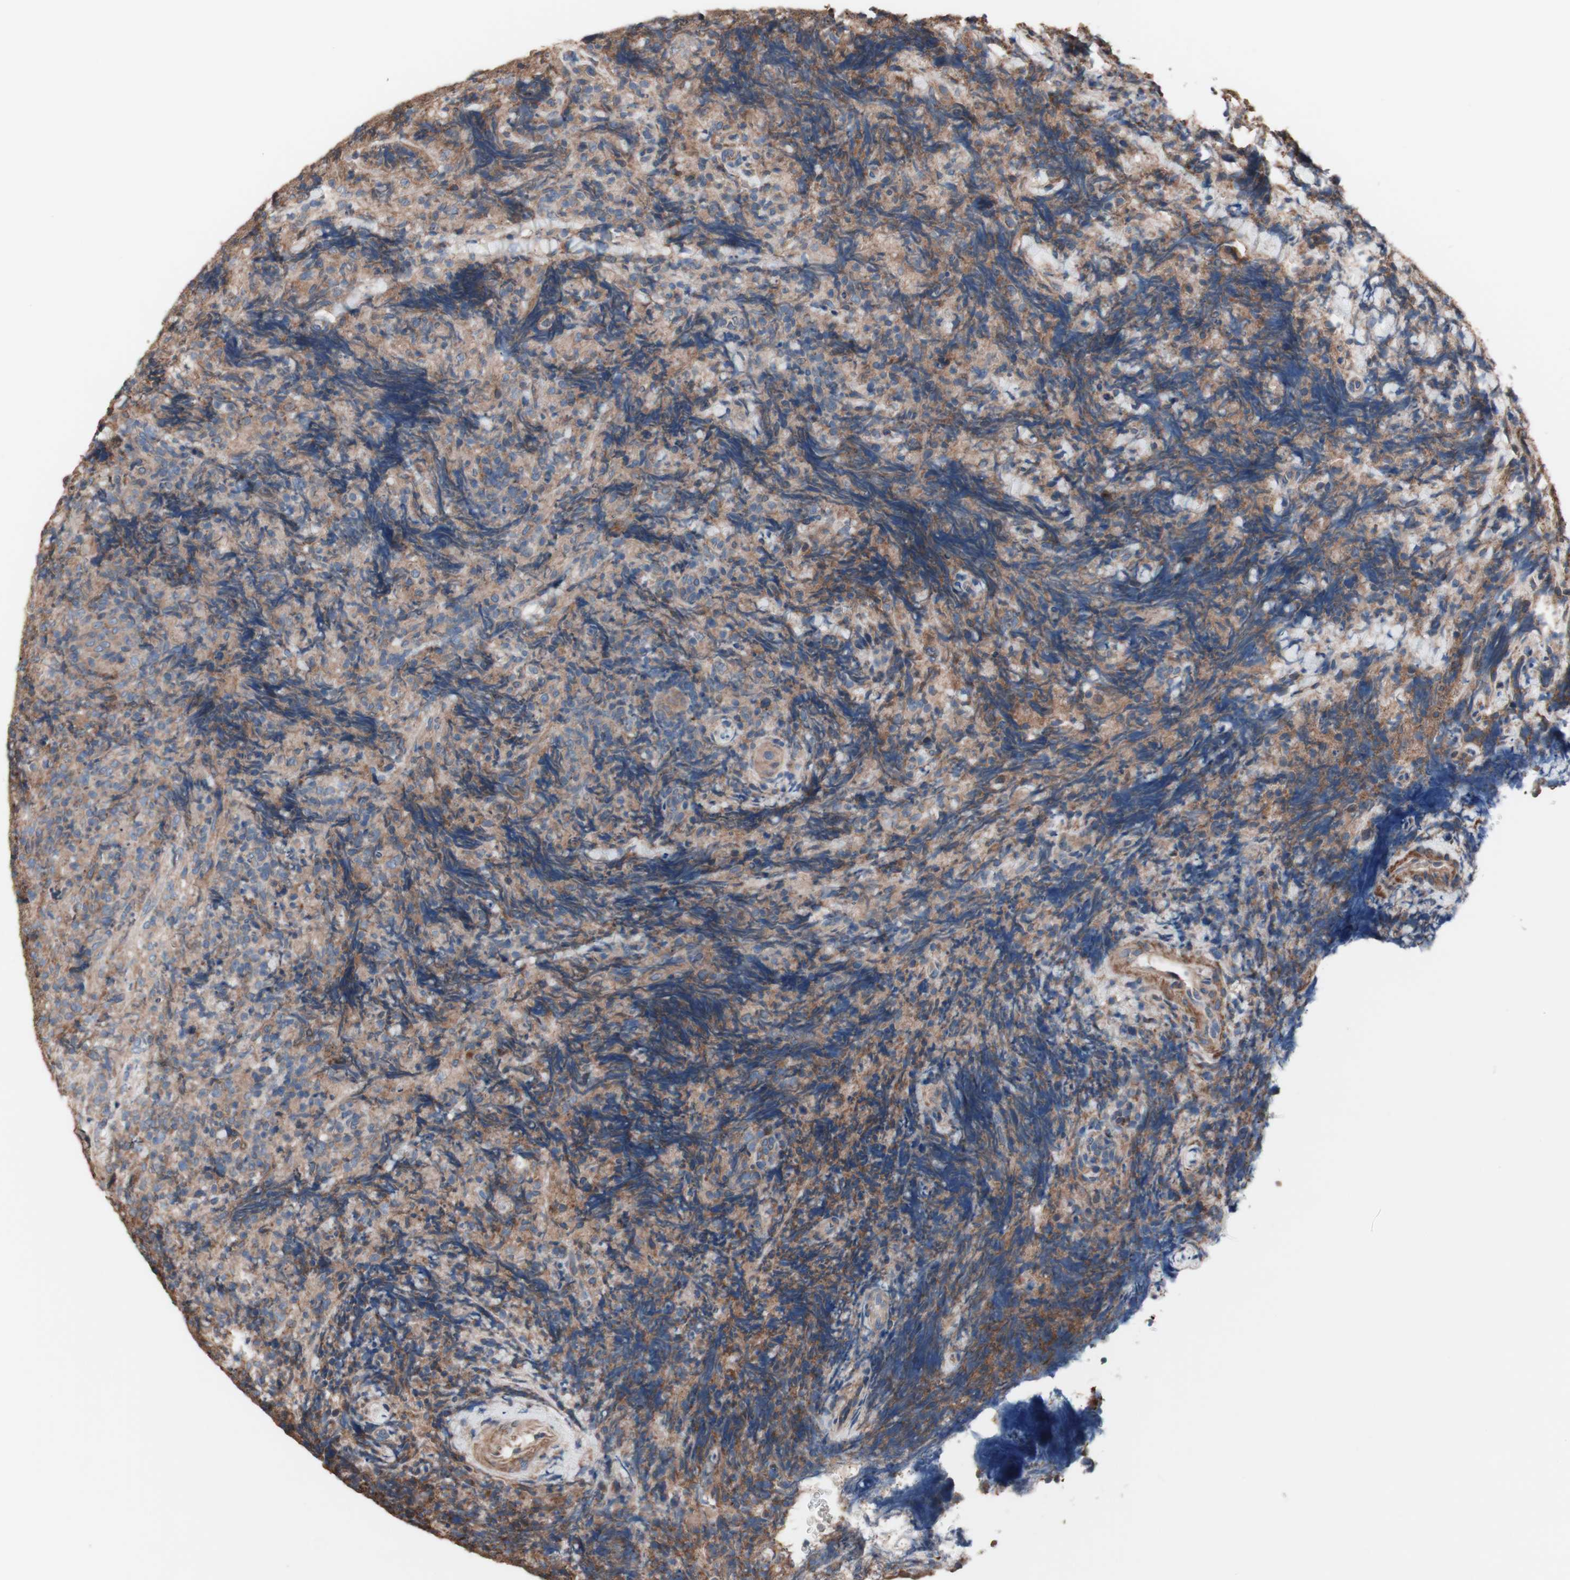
{"staining": {"intensity": "moderate", "quantity": ">75%", "location": "cytoplasmic/membranous"}, "tissue": "lymphoma", "cell_type": "Tumor cells", "image_type": "cancer", "snomed": [{"axis": "morphology", "description": "Malignant lymphoma, non-Hodgkin's type, High grade"}, {"axis": "topography", "description": "Tonsil"}], "caption": "Immunohistochemistry micrograph of lymphoma stained for a protein (brown), which exhibits medium levels of moderate cytoplasmic/membranous positivity in approximately >75% of tumor cells.", "gene": "COPB1", "patient": {"sex": "female", "age": 36}}